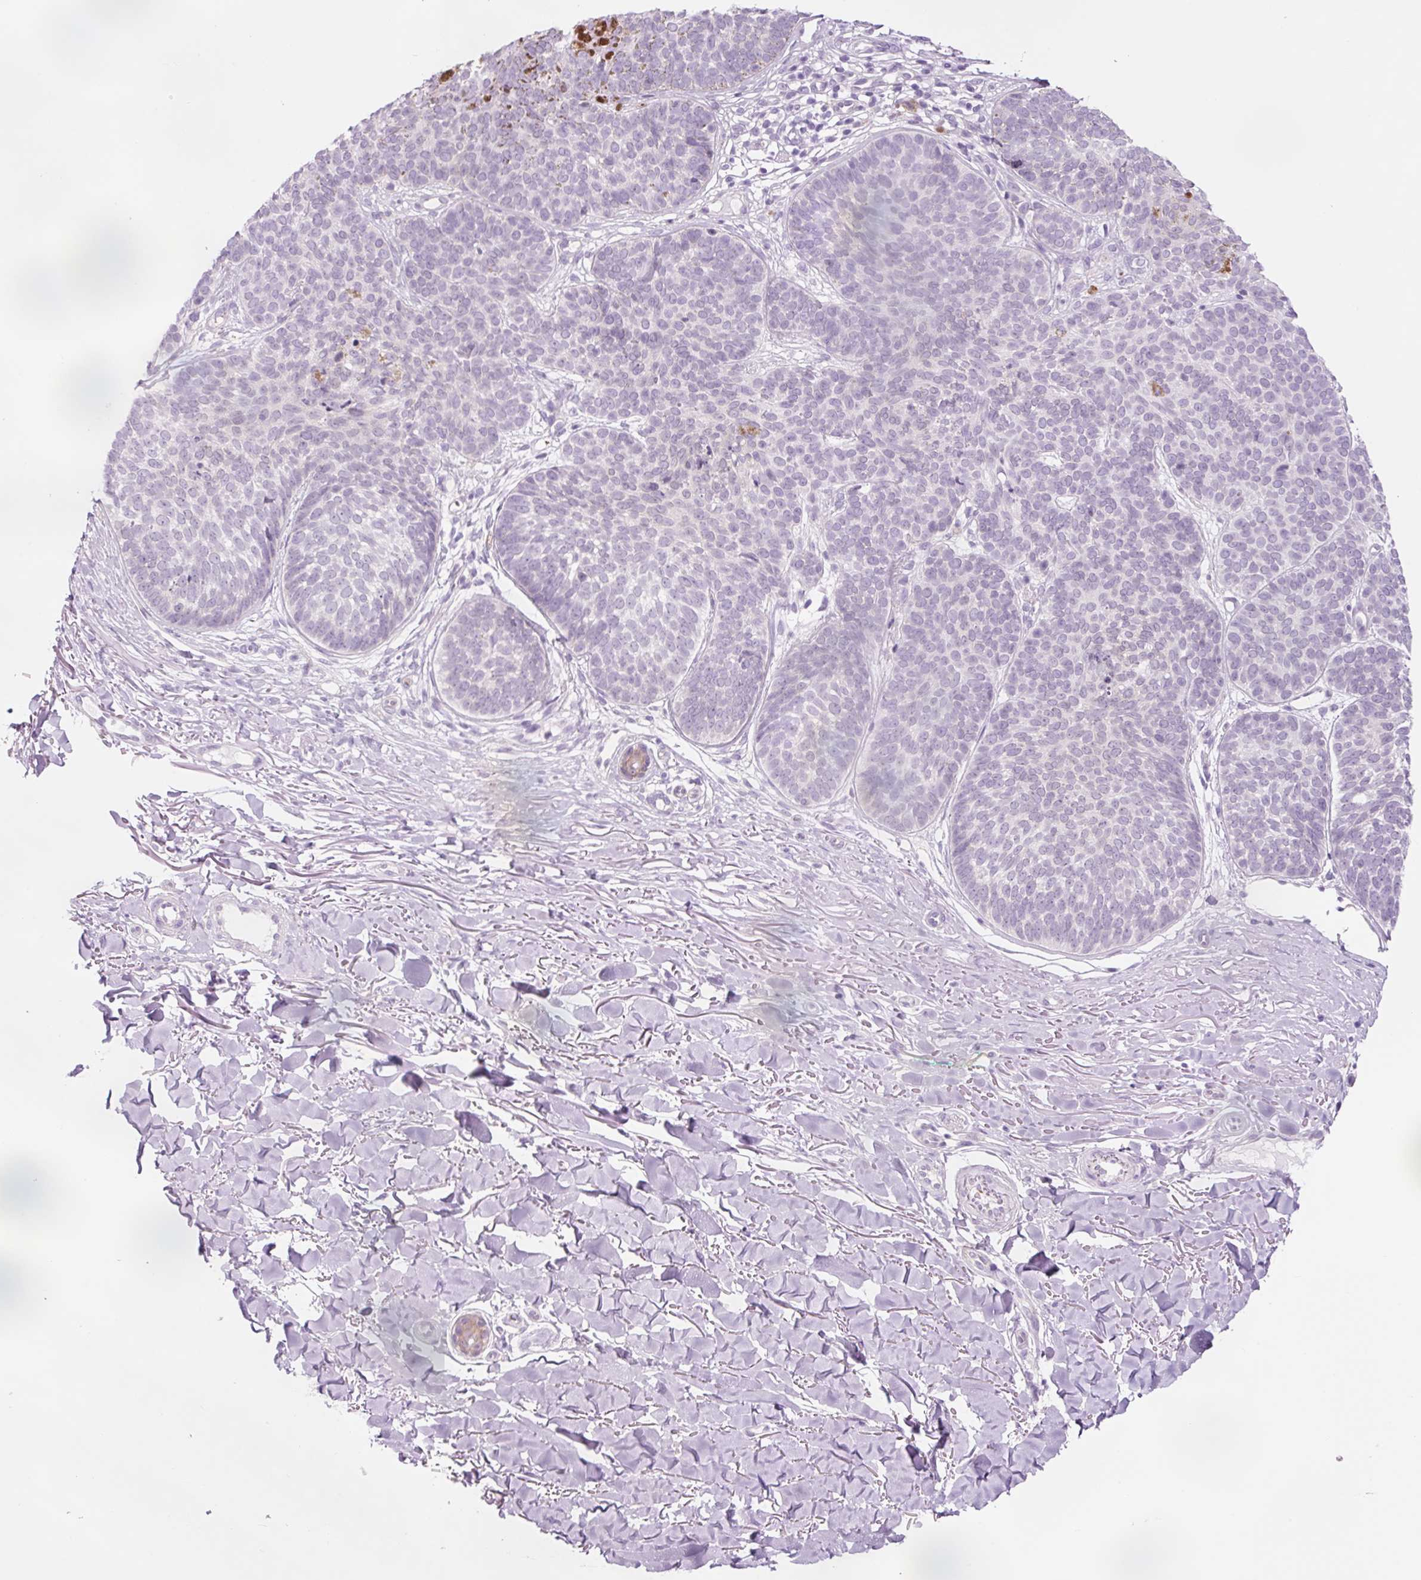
{"staining": {"intensity": "negative", "quantity": "none", "location": "none"}, "tissue": "skin cancer", "cell_type": "Tumor cells", "image_type": "cancer", "snomed": [{"axis": "morphology", "description": "Basal cell carcinoma"}, {"axis": "topography", "description": "Skin"}, {"axis": "topography", "description": "Skin of neck"}, {"axis": "topography", "description": "Skin of shoulder"}, {"axis": "topography", "description": "Skin of back"}], "caption": "Histopathology image shows no protein staining in tumor cells of skin cancer tissue.", "gene": "HSPA4L", "patient": {"sex": "male", "age": 80}}